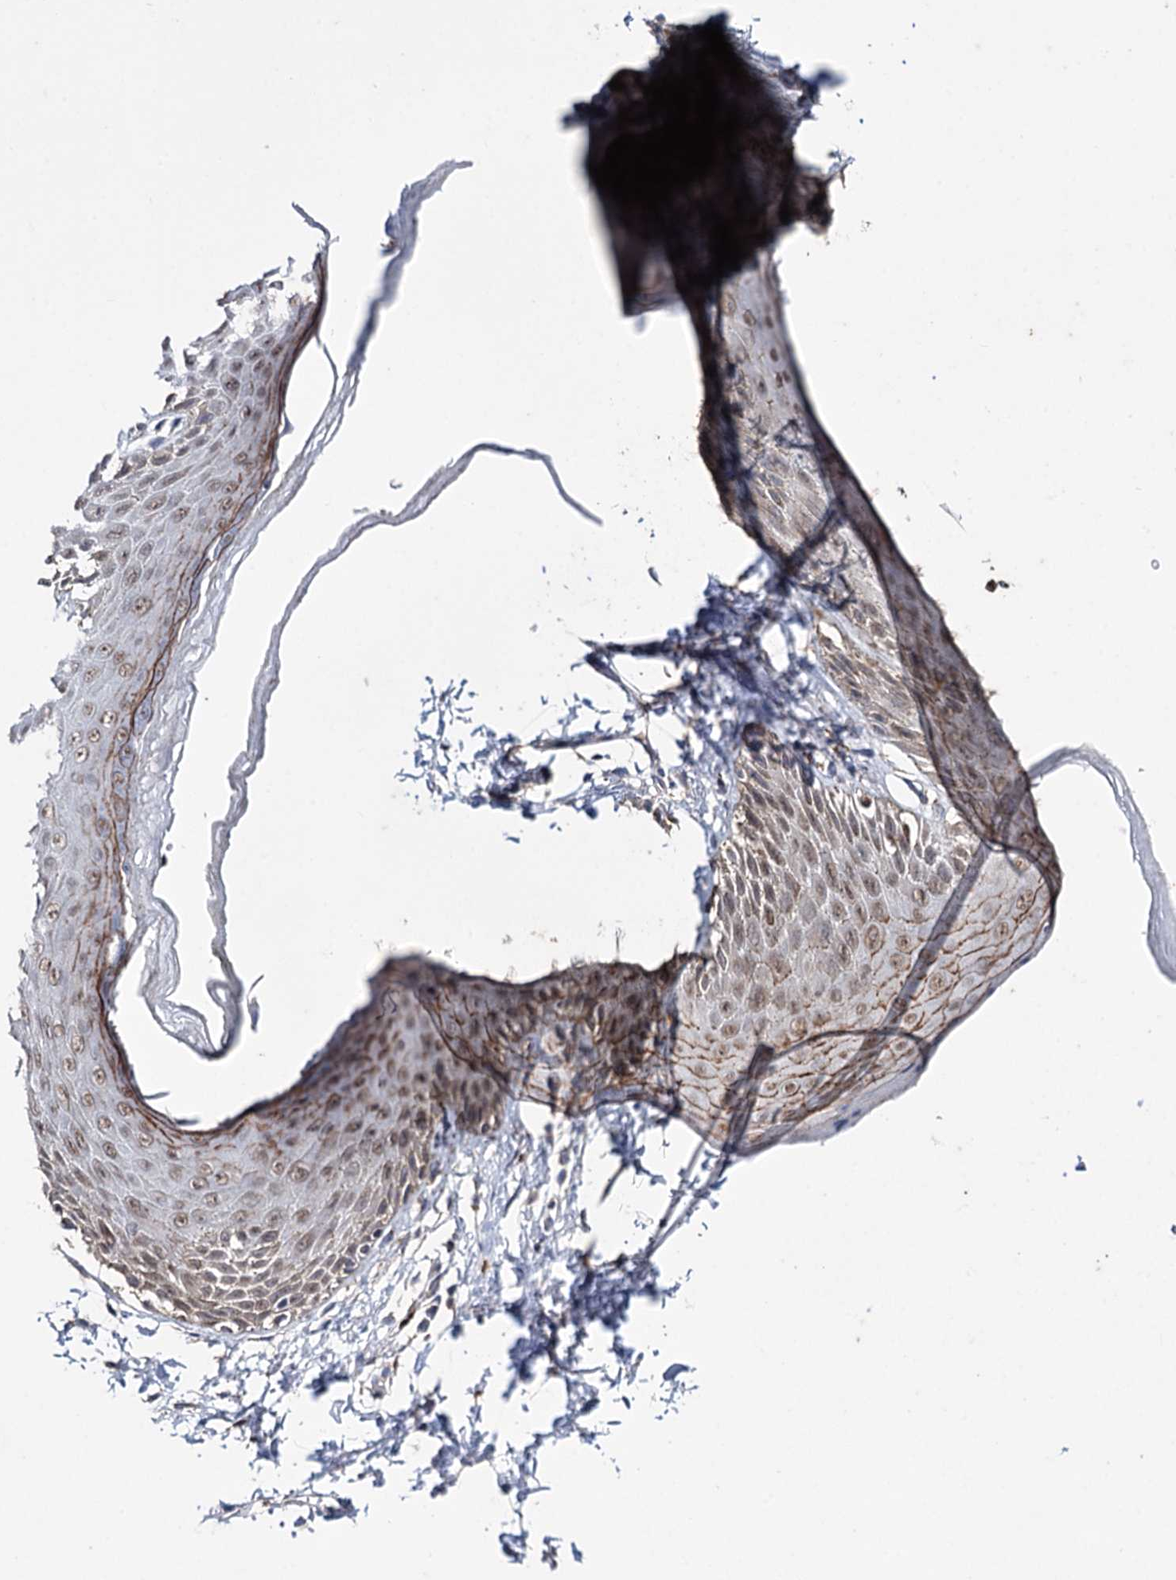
{"staining": {"intensity": "moderate", "quantity": "25%-75%", "location": "nuclear"}, "tissue": "skin", "cell_type": "Epidermal cells", "image_type": "normal", "snomed": [{"axis": "morphology", "description": "Normal tissue, NOS"}, {"axis": "topography", "description": "Anal"}], "caption": "Human skin stained for a protein (brown) shows moderate nuclear positive expression in approximately 25%-75% of epidermal cells.", "gene": "CLPB", "patient": {"sex": "male", "age": 44}}